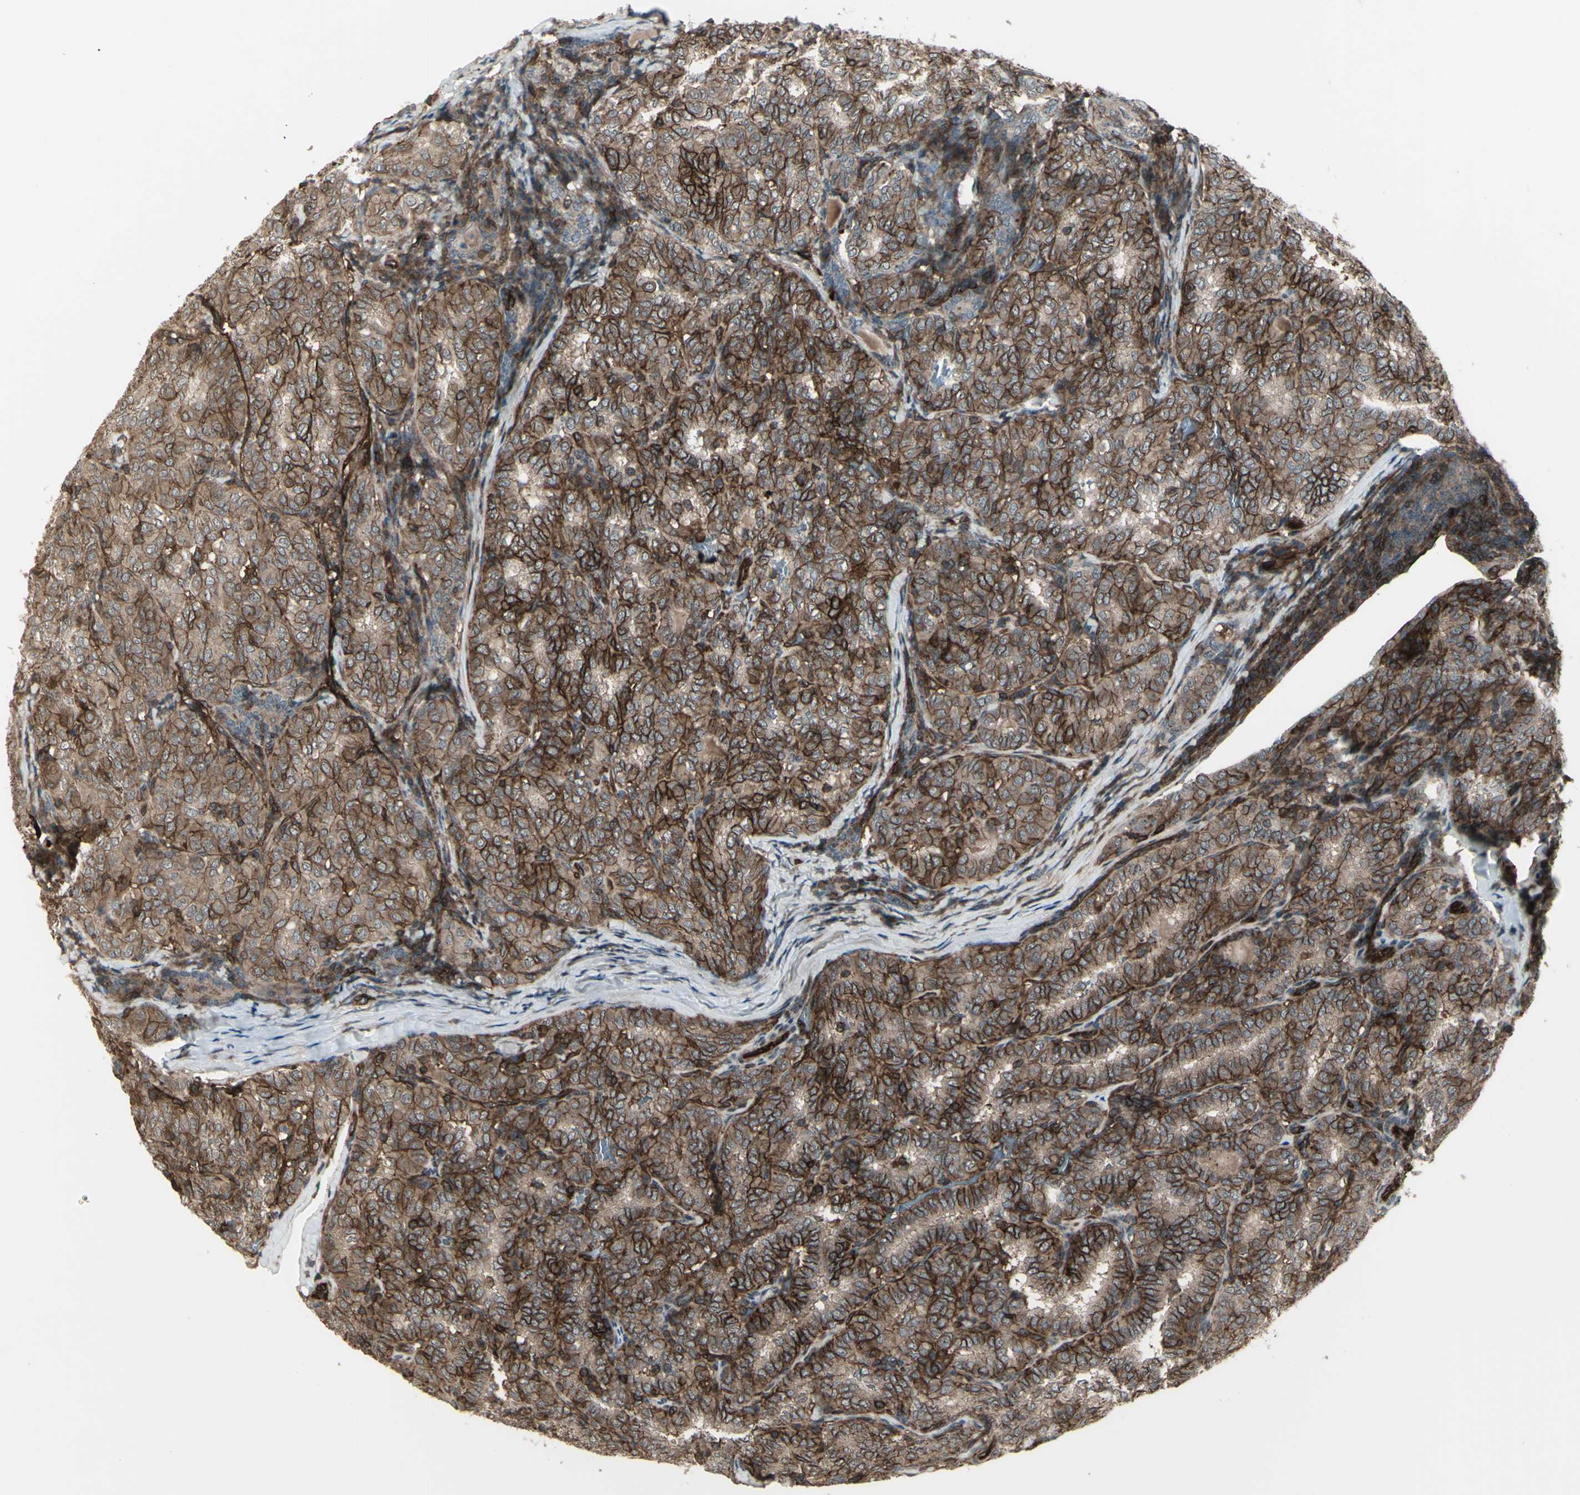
{"staining": {"intensity": "strong", "quantity": ">75%", "location": "cytoplasmic/membranous"}, "tissue": "thyroid cancer", "cell_type": "Tumor cells", "image_type": "cancer", "snomed": [{"axis": "morphology", "description": "Normal tissue, NOS"}, {"axis": "morphology", "description": "Papillary adenocarcinoma, NOS"}, {"axis": "topography", "description": "Thyroid gland"}], "caption": "A micrograph of human thyroid papillary adenocarcinoma stained for a protein displays strong cytoplasmic/membranous brown staining in tumor cells.", "gene": "FXYD5", "patient": {"sex": "female", "age": 30}}